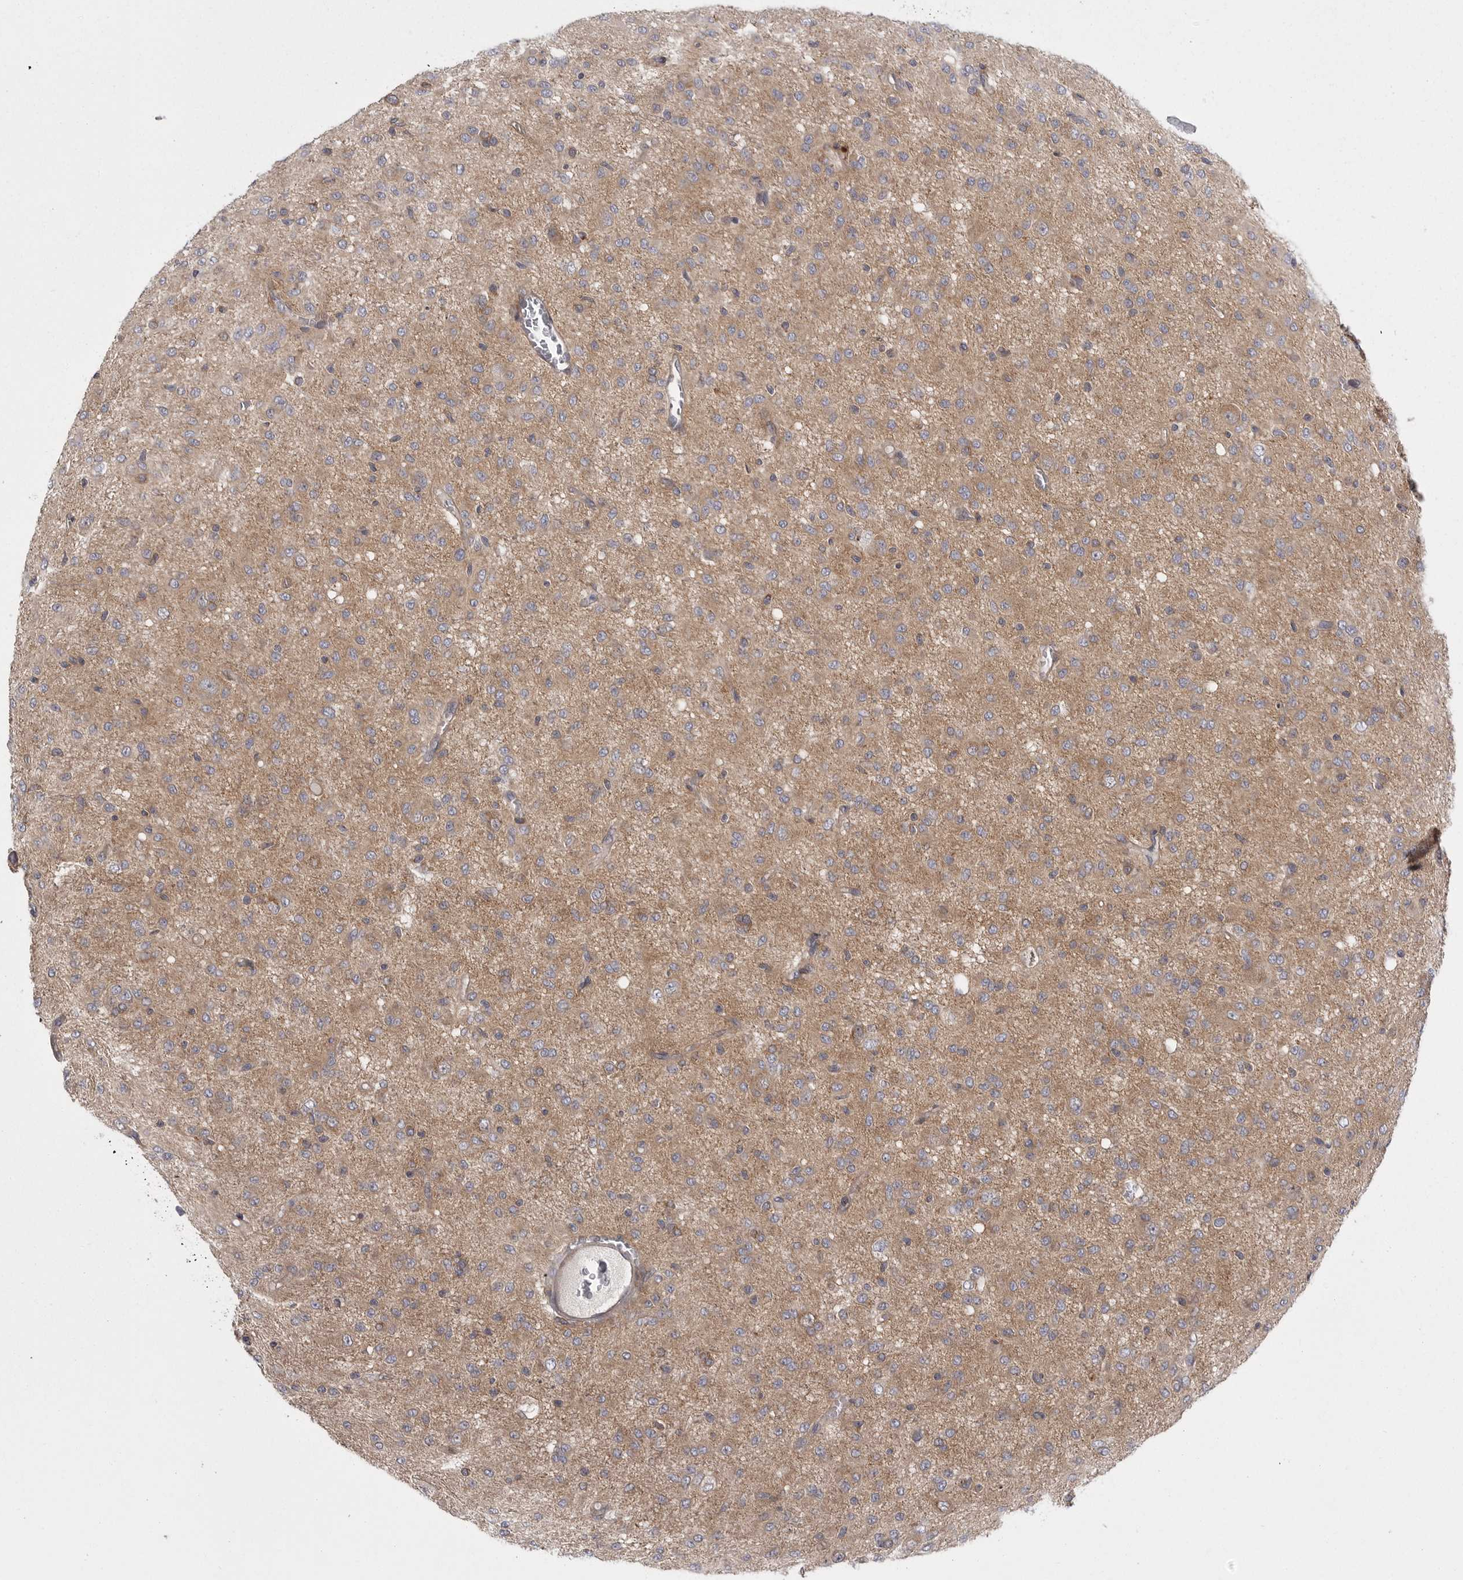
{"staining": {"intensity": "weak", "quantity": "25%-75%", "location": "cytoplasmic/membranous"}, "tissue": "glioma", "cell_type": "Tumor cells", "image_type": "cancer", "snomed": [{"axis": "morphology", "description": "Glioma, malignant, High grade"}, {"axis": "topography", "description": "Brain"}], "caption": "A histopathology image of glioma stained for a protein demonstrates weak cytoplasmic/membranous brown staining in tumor cells. Using DAB (3,3'-diaminobenzidine) (brown) and hematoxylin (blue) stains, captured at high magnification using brightfield microscopy.", "gene": "OSBPL9", "patient": {"sex": "female", "age": 59}}